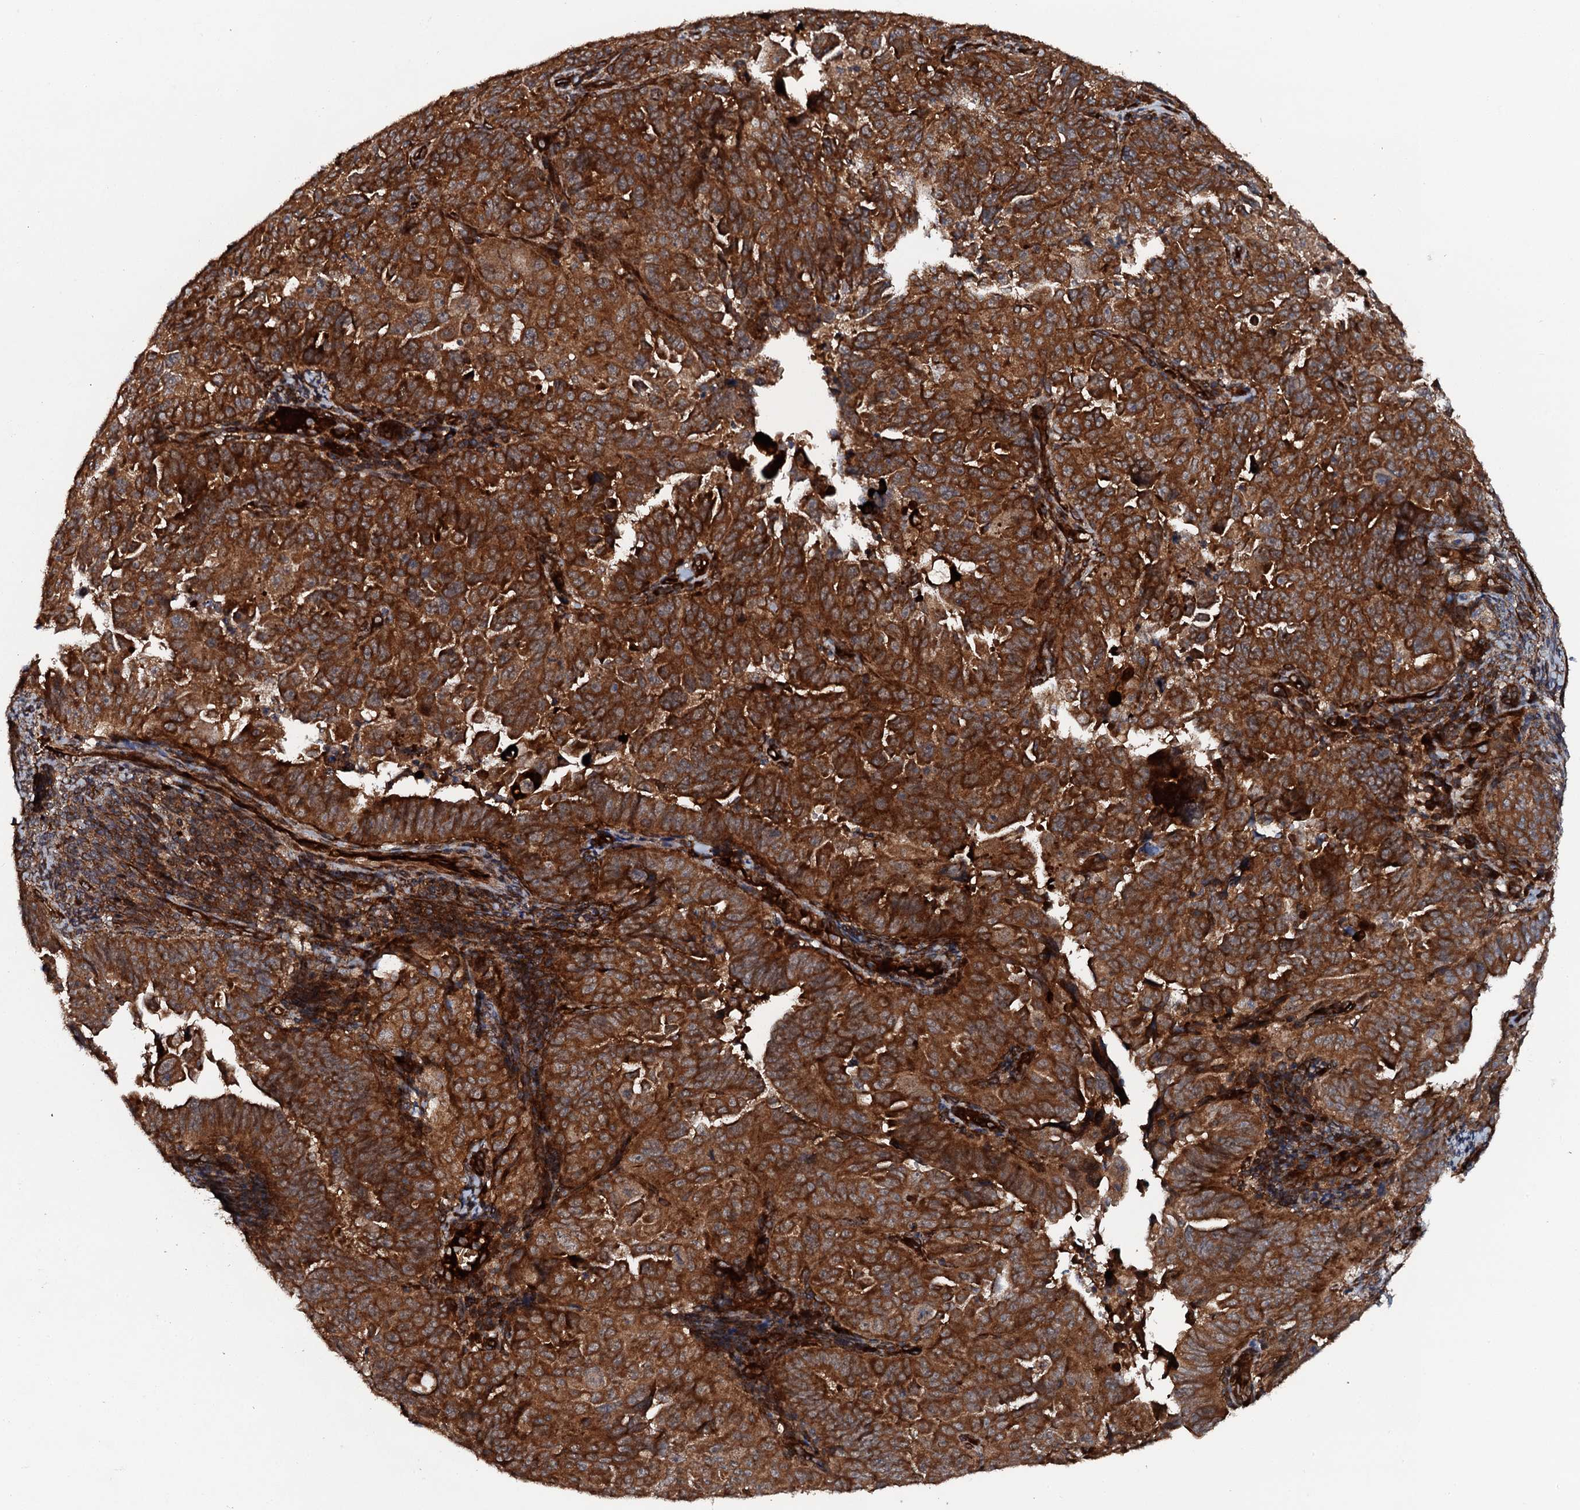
{"staining": {"intensity": "strong", "quantity": ">75%", "location": "cytoplasmic/membranous"}, "tissue": "endometrial cancer", "cell_type": "Tumor cells", "image_type": "cancer", "snomed": [{"axis": "morphology", "description": "Adenocarcinoma, NOS"}, {"axis": "topography", "description": "Endometrium"}], "caption": "The photomicrograph exhibits a brown stain indicating the presence of a protein in the cytoplasmic/membranous of tumor cells in adenocarcinoma (endometrial).", "gene": "FLYWCH1", "patient": {"sex": "female", "age": 65}}